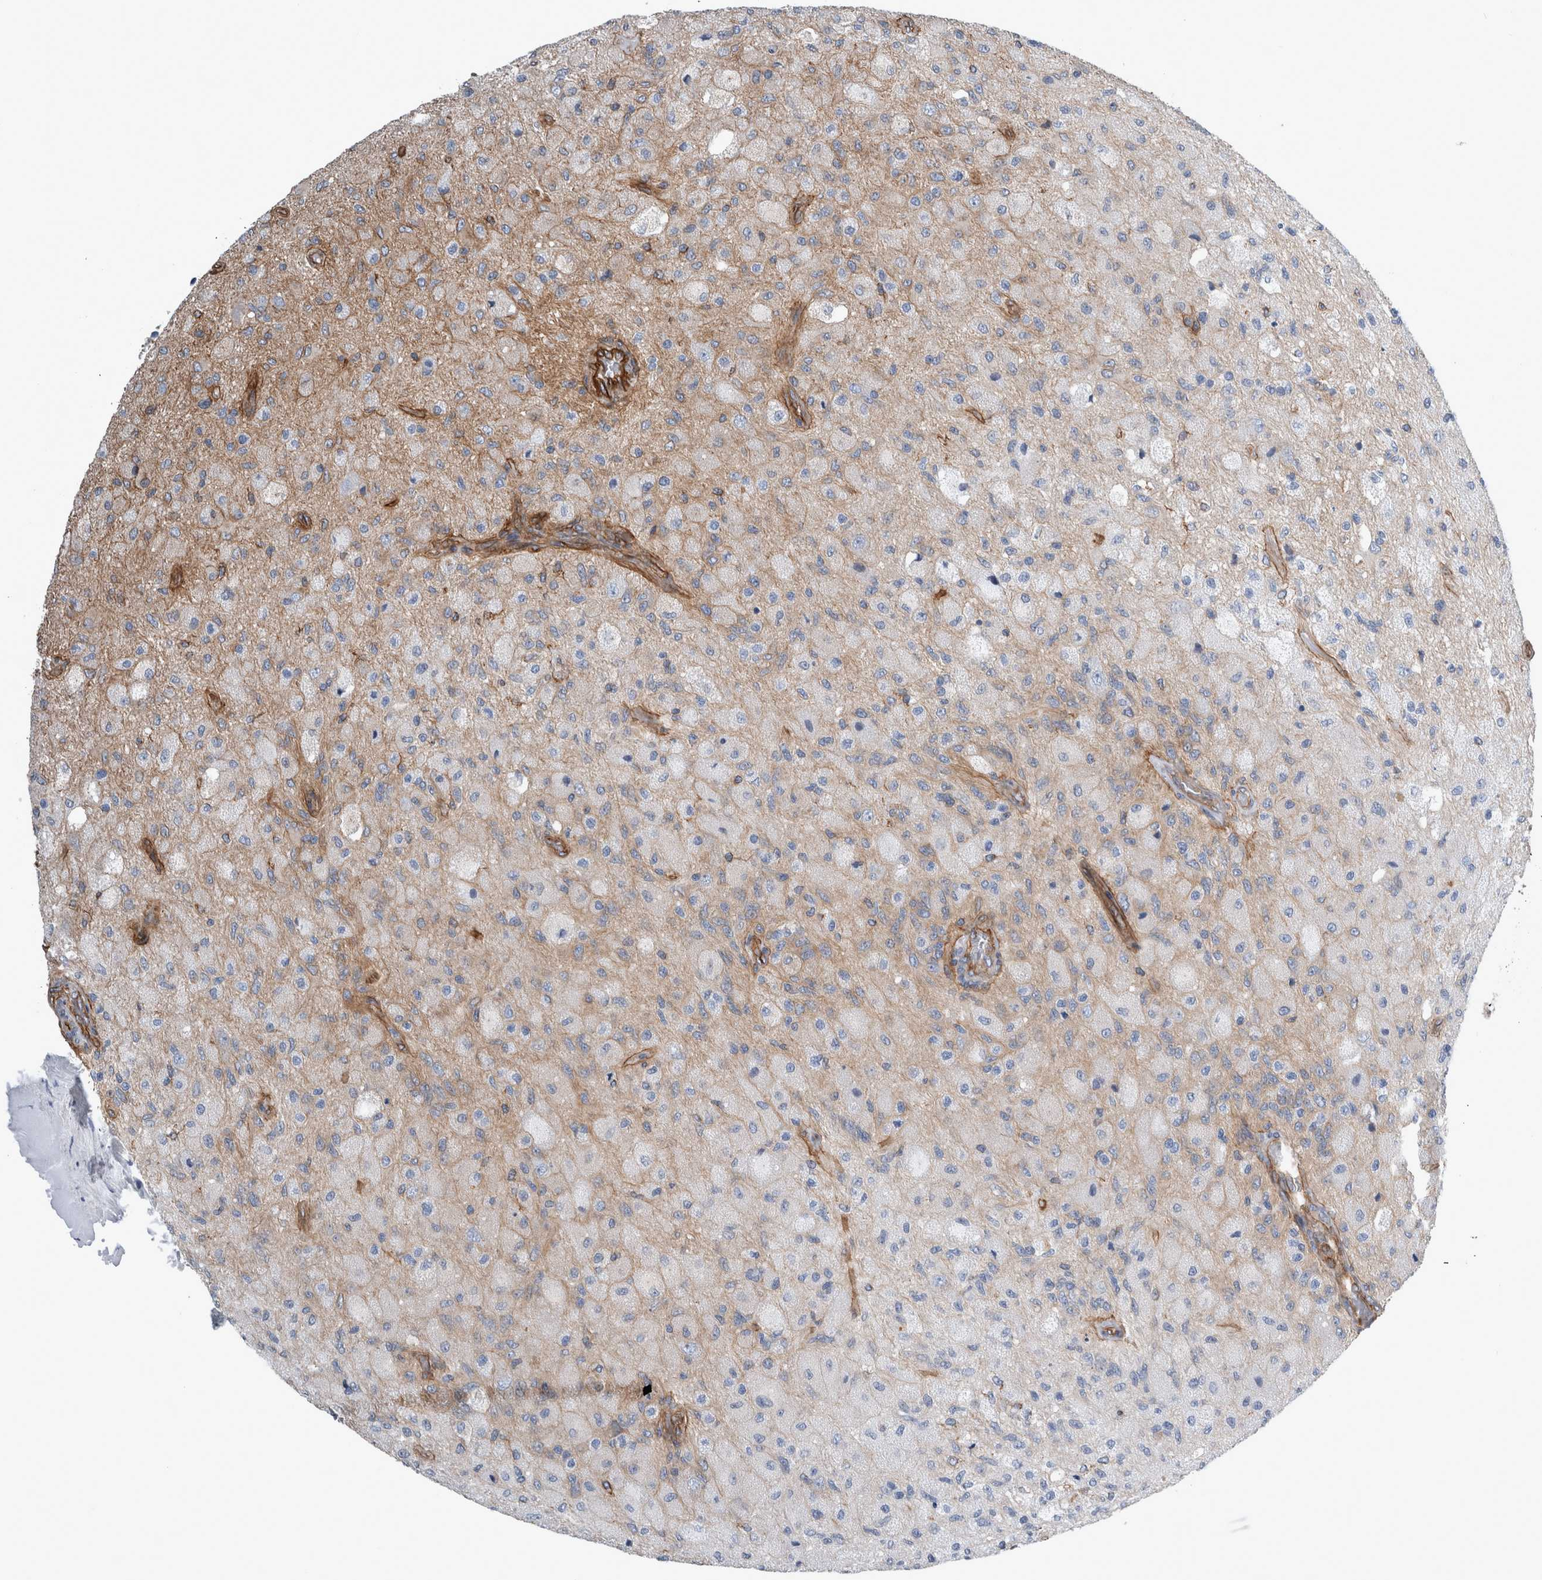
{"staining": {"intensity": "negative", "quantity": "none", "location": "none"}, "tissue": "glioma", "cell_type": "Tumor cells", "image_type": "cancer", "snomed": [{"axis": "morphology", "description": "Normal tissue, NOS"}, {"axis": "morphology", "description": "Glioma, malignant, High grade"}, {"axis": "topography", "description": "Cerebral cortex"}], "caption": "Tumor cells show no significant staining in high-grade glioma (malignant).", "gene": "PLEC", "patient": {"sex": "male", "age": 77}}